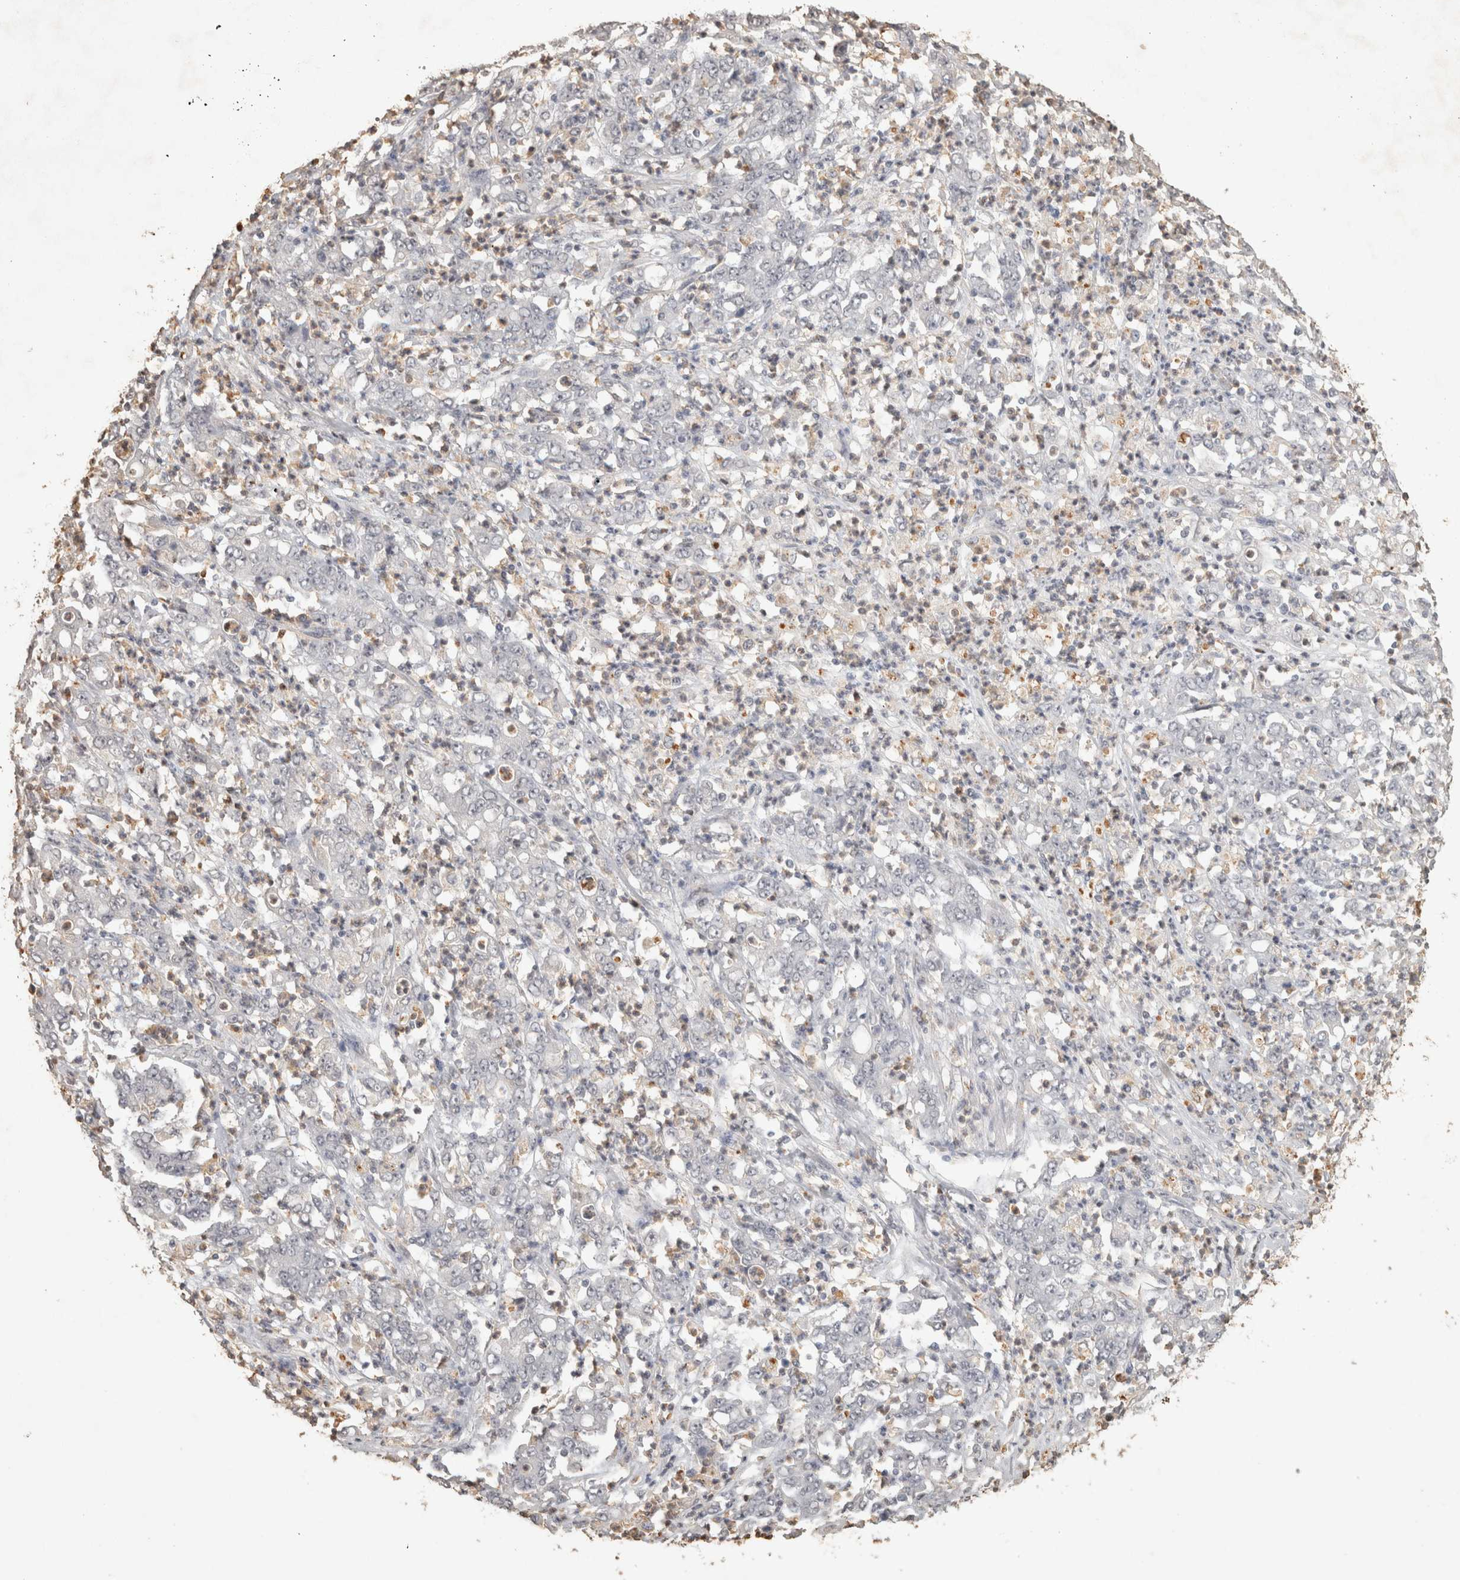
{"staining": {"intensity": "negative", "quantity": "none", "location": "none"}, "tissue": "stomach cancer", "cell_type": "Tumor cells", "image_type": "cancer", "snomed": [{"axis": "morphology", "description": "Adenocarcinoma, NOS"}, {"axis": "topography", "description": "Stomach, lower"}], "caption": "The IHC photomicrograph has no significant positivity in tumor cells of stomach adenocarcinoma tissue.", "gene": "REPS2", "patient": {"sex": "female", "age": 71}}